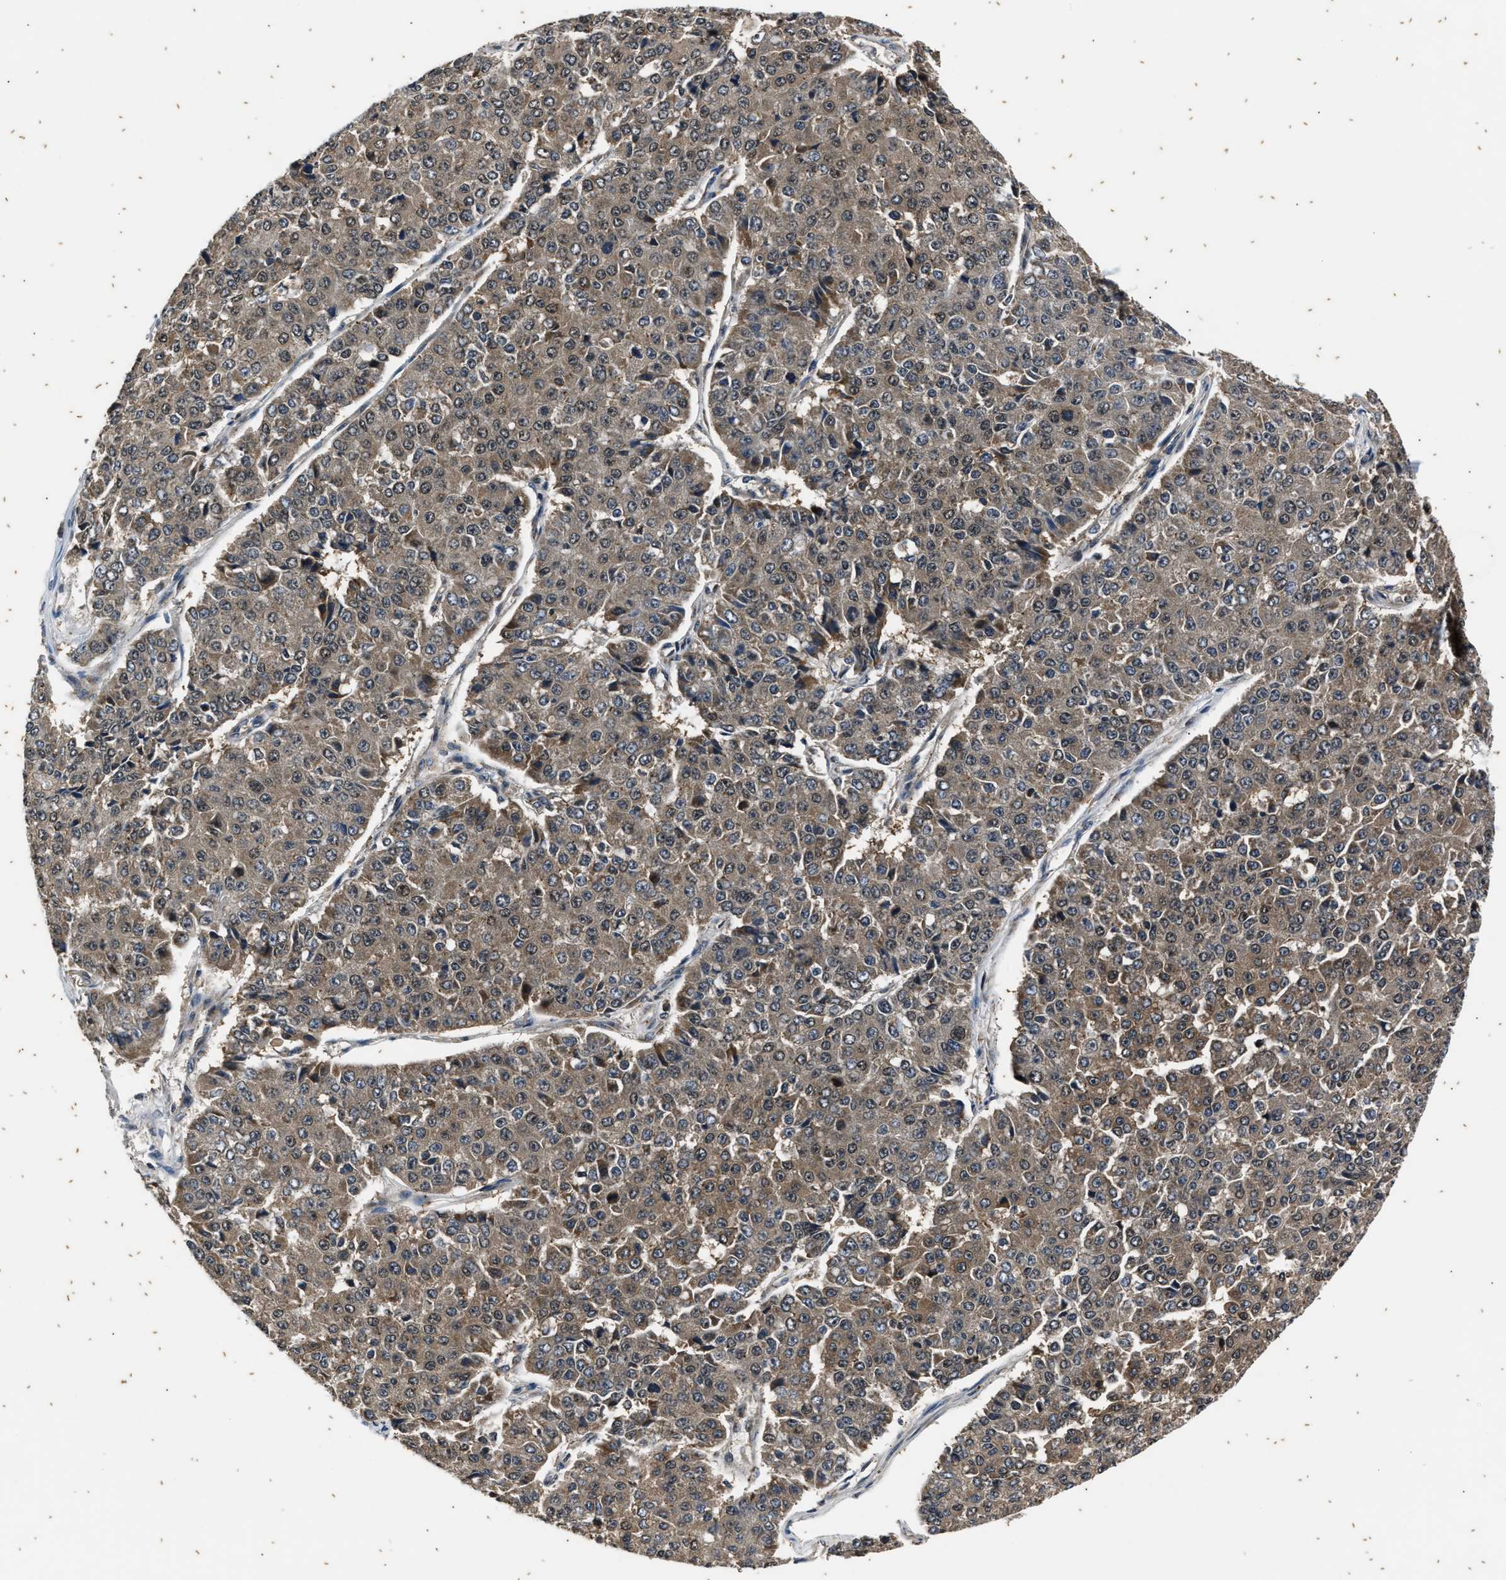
{"staining": {"intensity": "moderate", "quantity": ">75%", "location": "cytoplasmic/membranous"}, "tissue": "pancreatic cancer", "cell_type": "Tumor cells", "image_type": "cancer", "snomed": [{"axis": "morphology", "description": "Adenocarcinoma, NOS"}, {"axis": "topography", "description": "Pancreas"}], "caption": "Pancreatic cancer (adenocarcinoma) stained for a protein displays moderate cytoplasmic/membranous positivity in tumor cells. (IHC, brightfield microscopy, high magnification).", "gene": "PTPN7", "patient": {"sex": "male", "age": 50}}